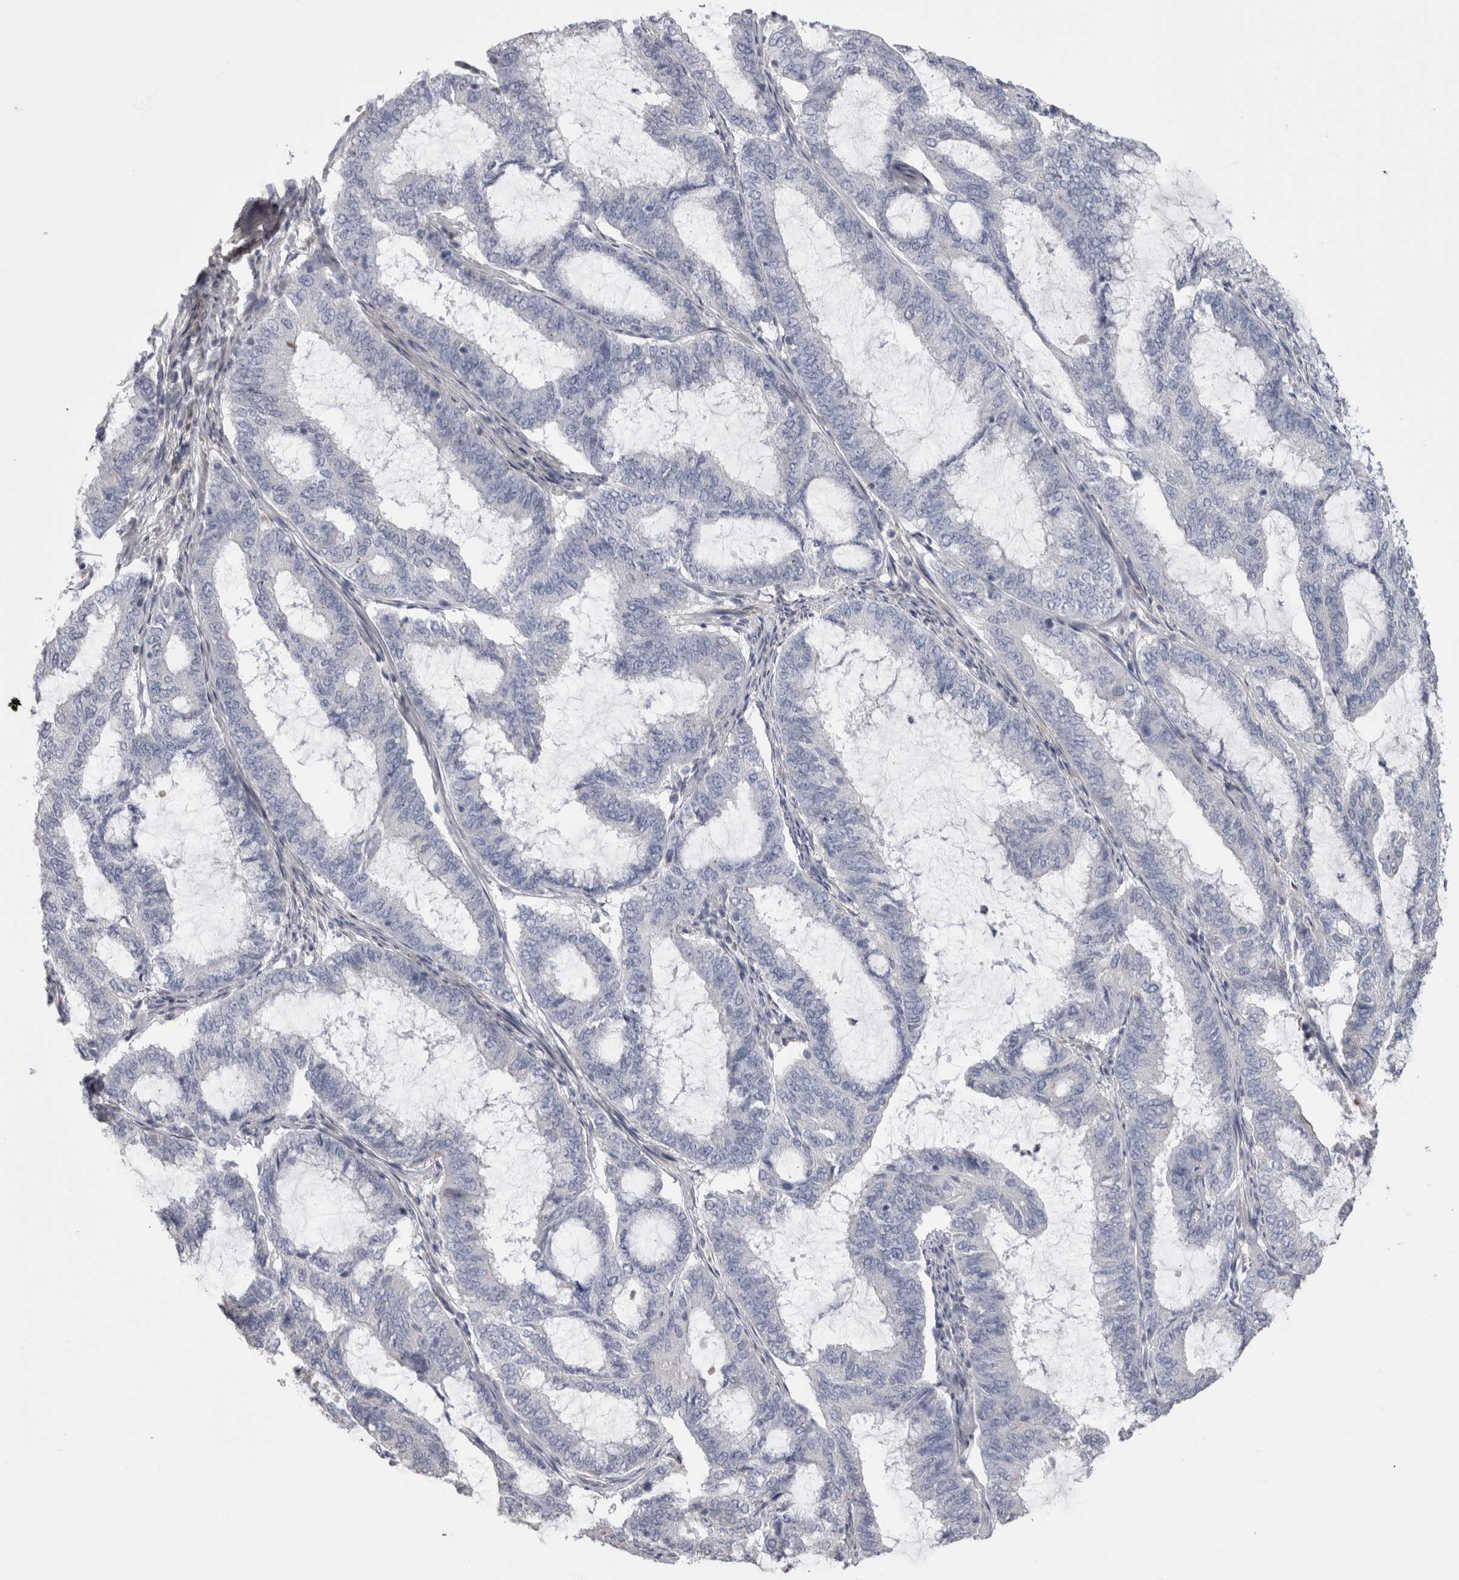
{"staining": {"intensity": "negative", "quantity": "none", "location": "none"}, "tissue": "endometrial cancer", "cell_type": "Tumor cells", "image_type": "cancer", "snomed": [{"axis": "morphology", "description": "Adenocarcinoma, NOS"}, {"axis": "topography", "description": "Endometrium"}], "caption": "High magnification brightfield microscopy of endometrial cancer (adenocarcinoma) stained with DAB (3,3'-diaminobenzidine) (brown) and counterstained with hematoxylin (blue): tumor cells show no significant staining. (DAB (3,3'-diaminobenzidine) immunohistochemistry, high magnification).", "gene": "IL33", "patient": {"sex": "female", "age": 51}}